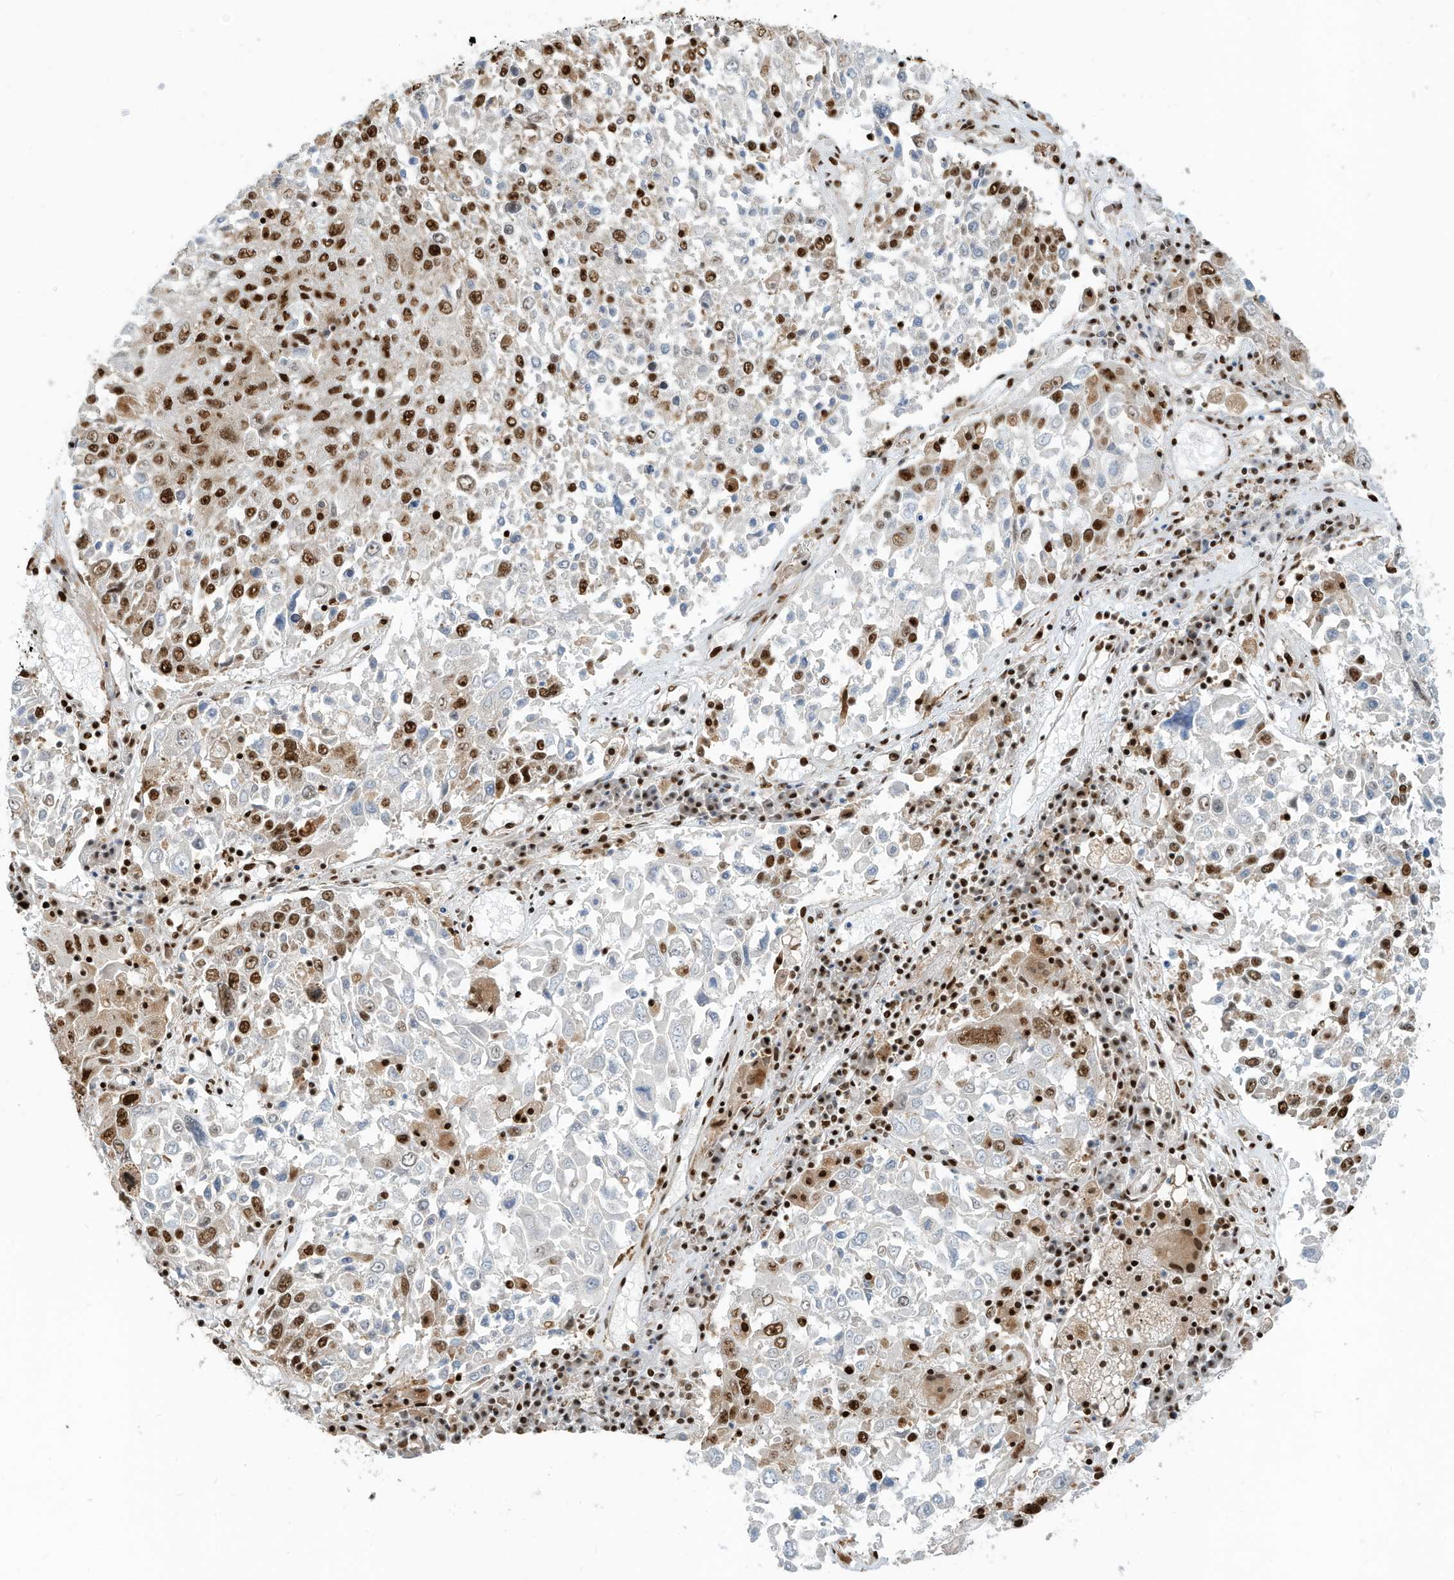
{"staining": {"intensity": "moderate", "quantity": "<25%", "location": "nuclear"}, "tissue": "lung cancer", "cell_type": "Tumor cells", "image_type": "cancer", "snomed": [{"axis": "morphology", "description": "Squamous cell carcinoma, NOS"}, {"axis": "topography", "description": "Lung"}], "caption": "Human lung cancer stained for a protein (brown) reveals moderate nuclear positive staining in approximately <25% of tumor cells.", "gene": "SAMD15", "patient": {"sex": "male", "age": 65}}